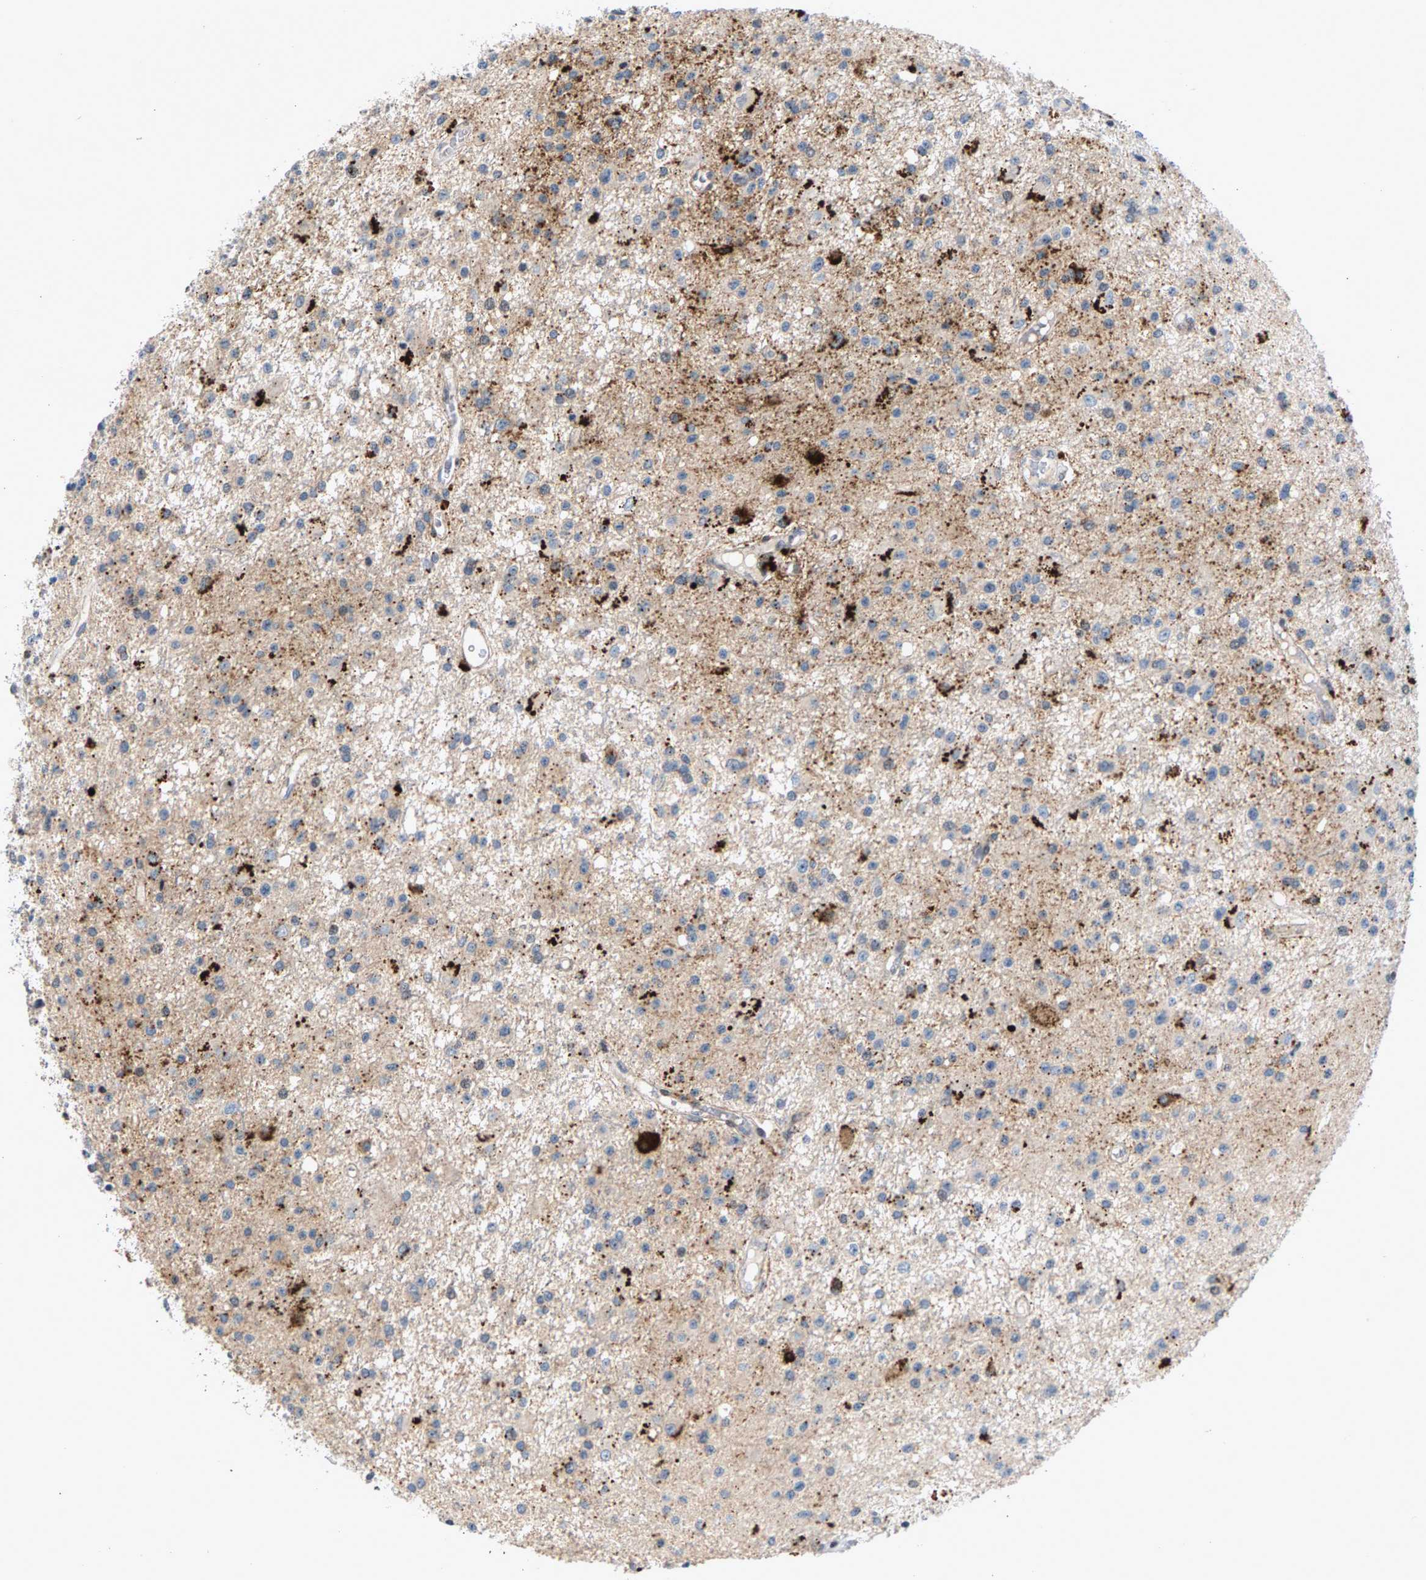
{"staining": {"intensity": "weak", "quantity": "<25%", "location": "cytoplasmic/membranous"}, "tissue": "glioma", "cell_type": "Tumor cells", "image_type": "cancer", "snomed": [{"axis": "morphology", "description": "Glioma, malignant, Low grade"}, {"axis": "topography", "description": "Brain"}], "caption": "A histopathology image of glioma stained for a protein exhibits no brown staining in tumor cells.", "gene": "ZPR1", "patient": {"sex": "male", "age": 58}}